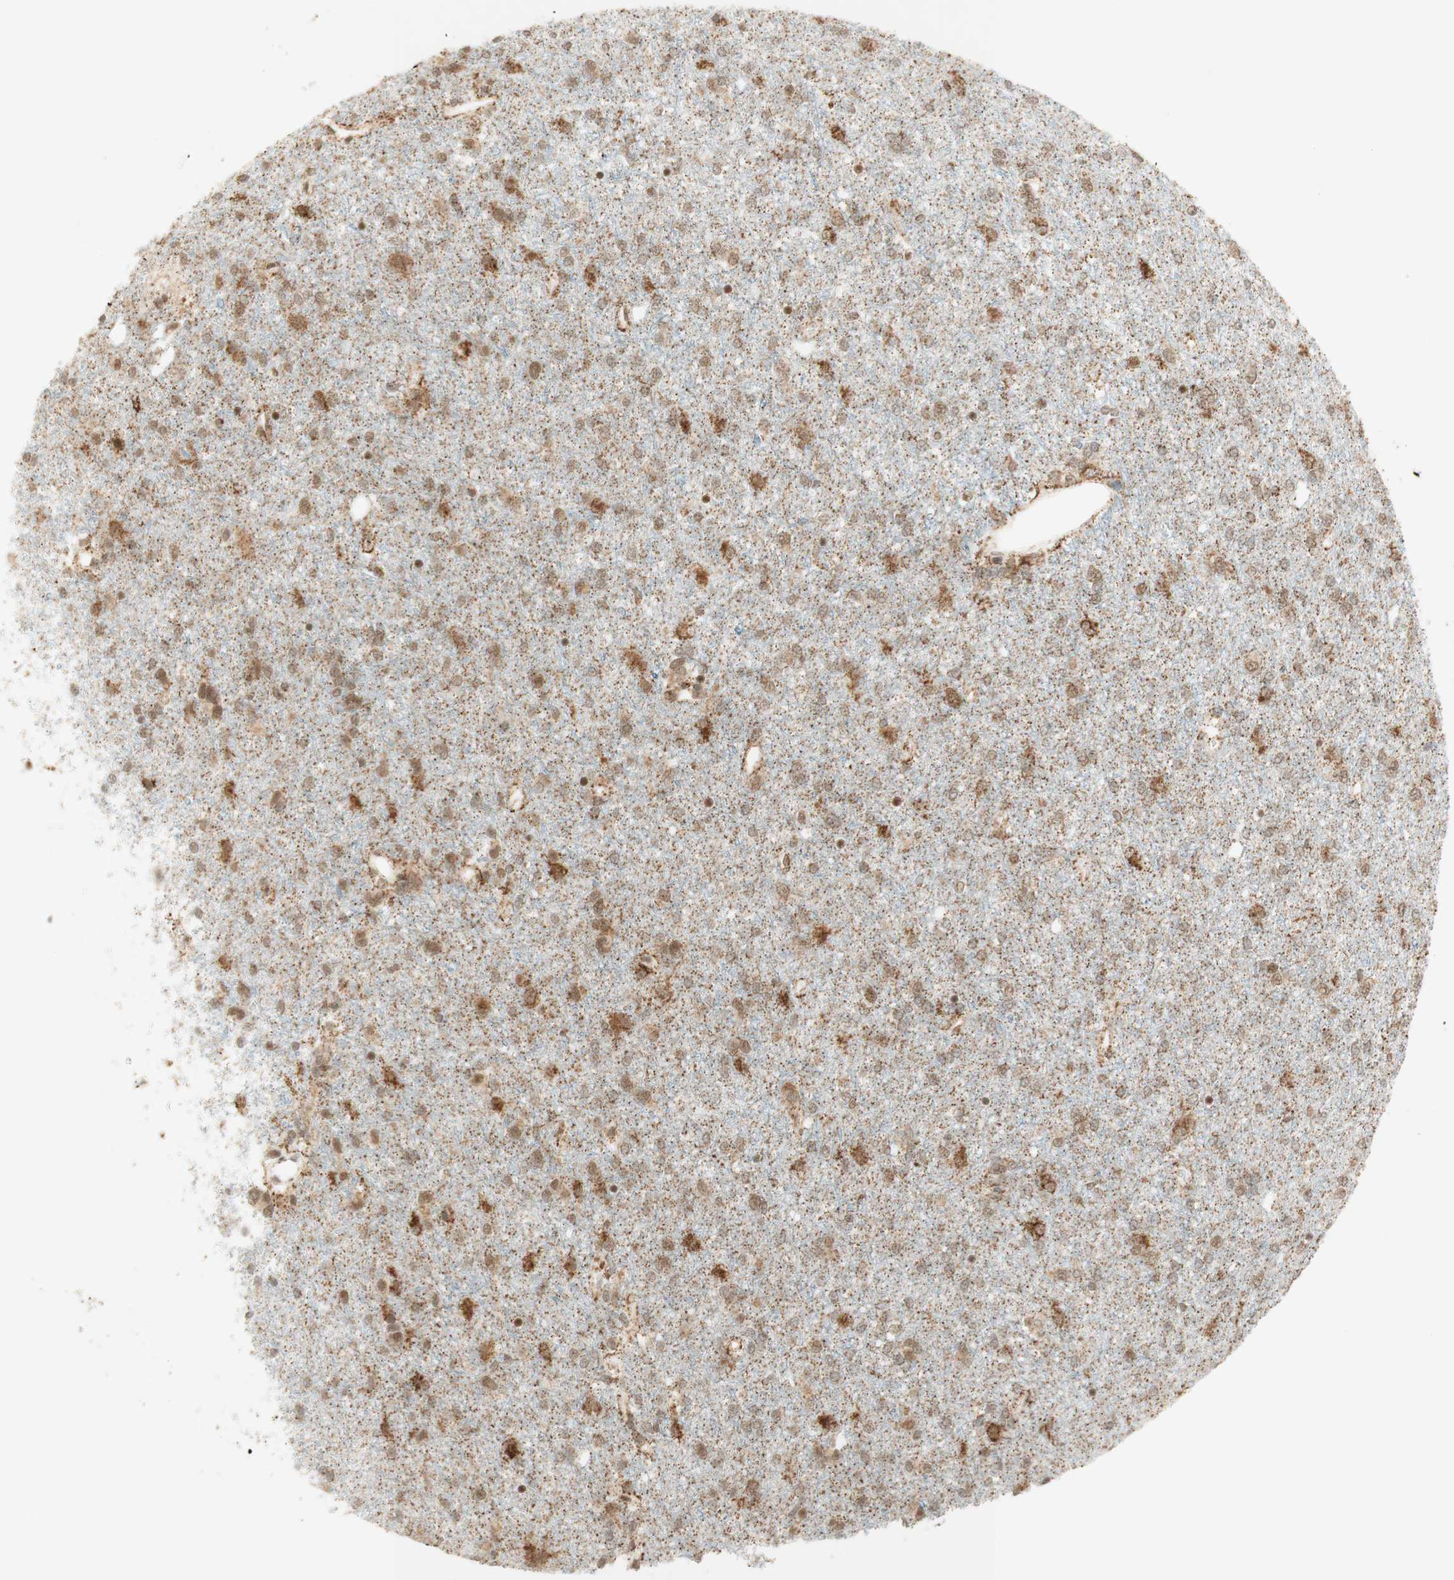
{"staining": {"intensity": "moderate", "quantity": ">75%", "location": "cytoplasmic/membranous,nuclear"}, "tissue": "glioma", "cell_type": "Tumor cells", "image_type": "cancer", "snomed": [{"axis": "morphology", "description": "Glioma, malignant, High grade"}, {"axis": "topography", "description": "Brain"}], "caption": "Immunohistochemistry (IHC) photomicrograph of neoplastic tissue: human high-grade glioma (malignant) stained using immunohistochemistry displays medium levels of moderate protein expression localized specifically in the cytoplasmic/membranous and nuclear of tumor cells, appearing as a cytoplasmic/membranous and nuclear brown color.", "gene": "ZNF782", "patient": {"sex": "female", "age": 59}}